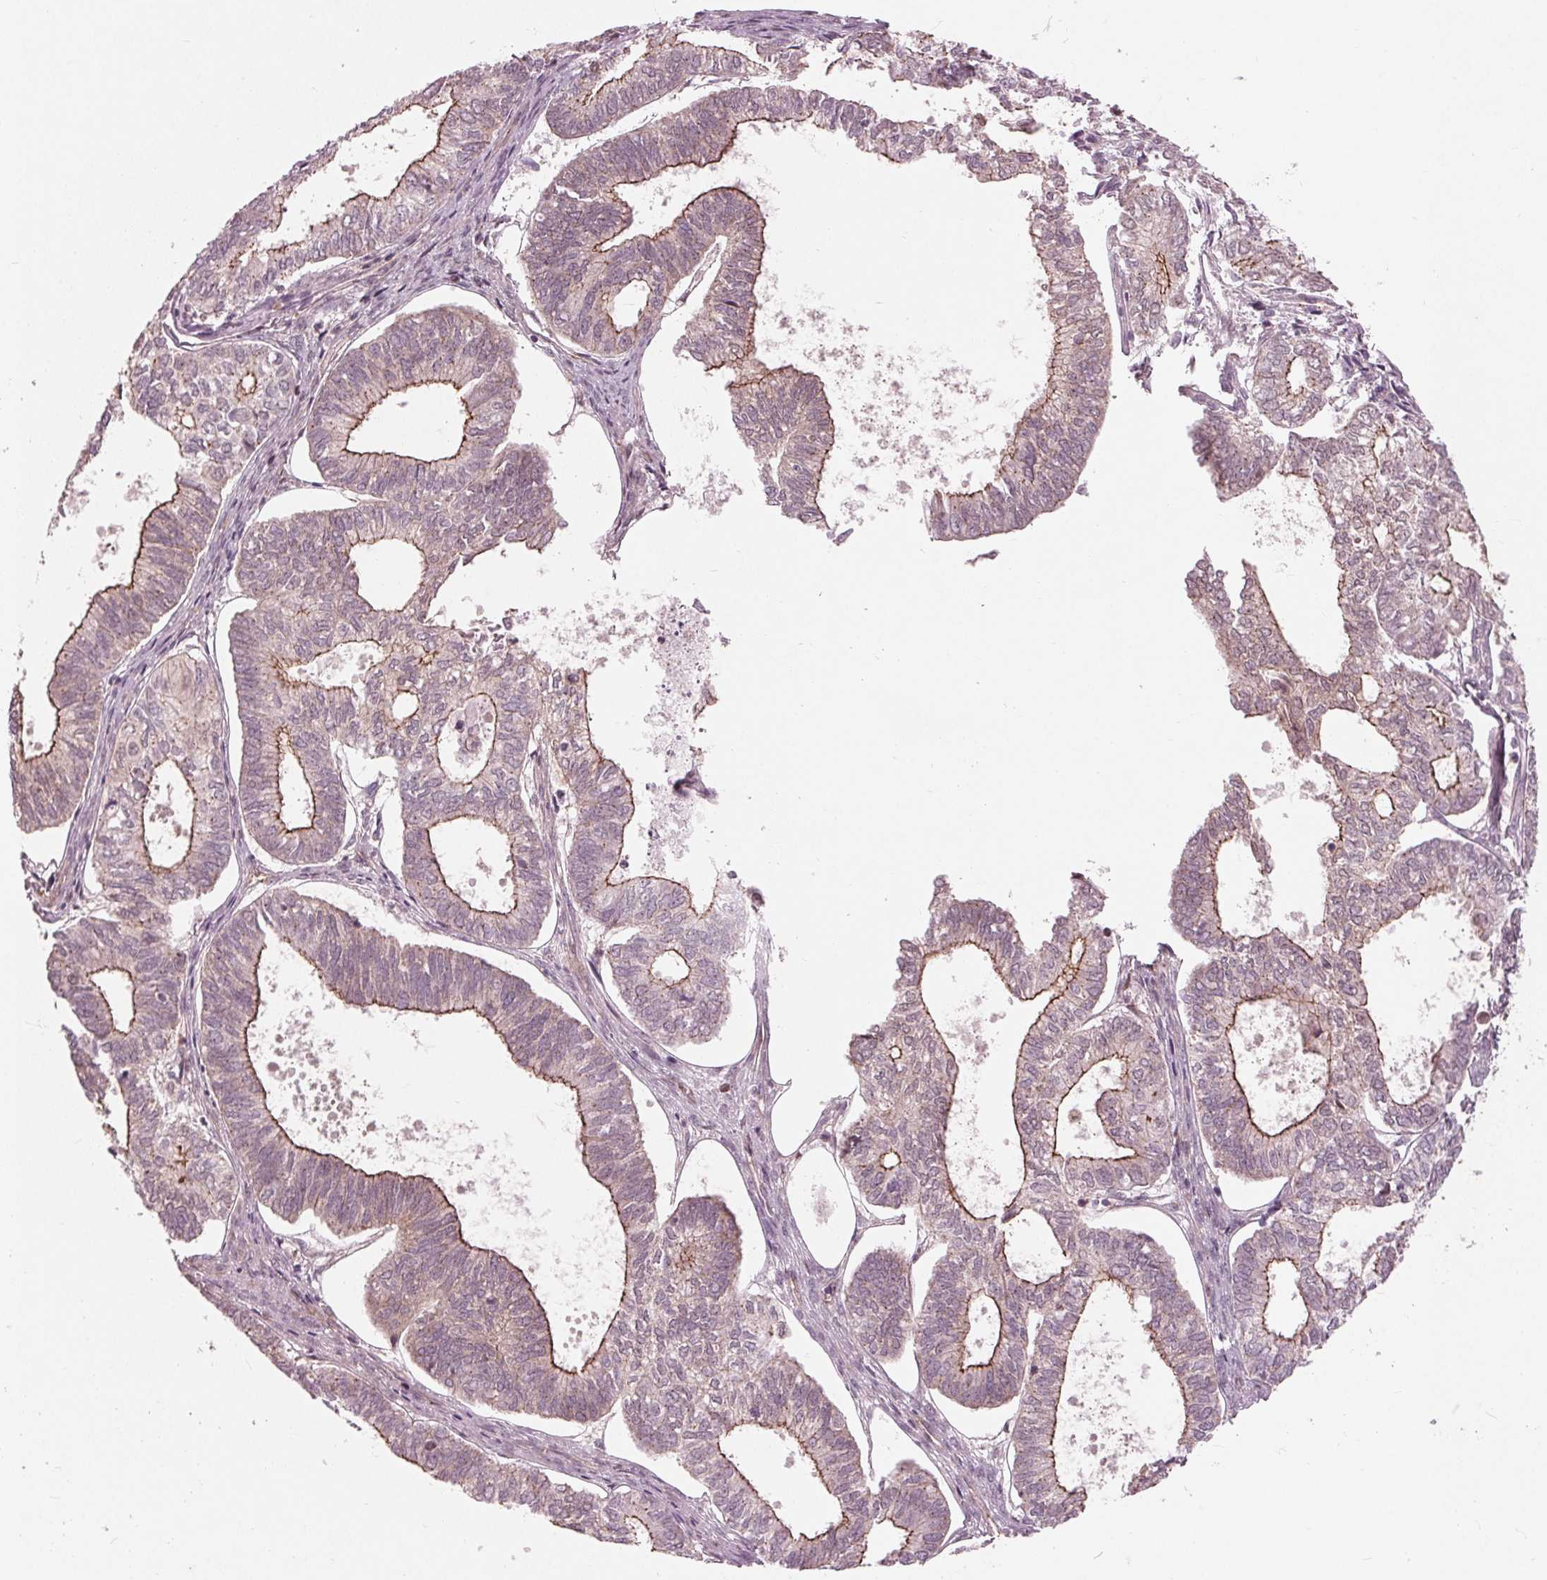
{"staining": {"intensity": "moderate", "quantity": "<25%", "location": "cytoplasmic/membranous"}, "tissue": "ovarian cancer", "cell_type": "Tumor cells", "image_type": "cancer", "snomed": [{"axis": "morphology", "description": "Carcinoma, endometroid"}, {"axis": "topography", "description": "Ovary"}], "caption": "Human ovarian cancer (endometroid carcinoma) stained for a protein (brown) displays moderate cytoplasmic/membranous positive expression in about <25% of tumor cells.", "gene": "TXNIP", "patient": {"sex": "female", "age": 64}}